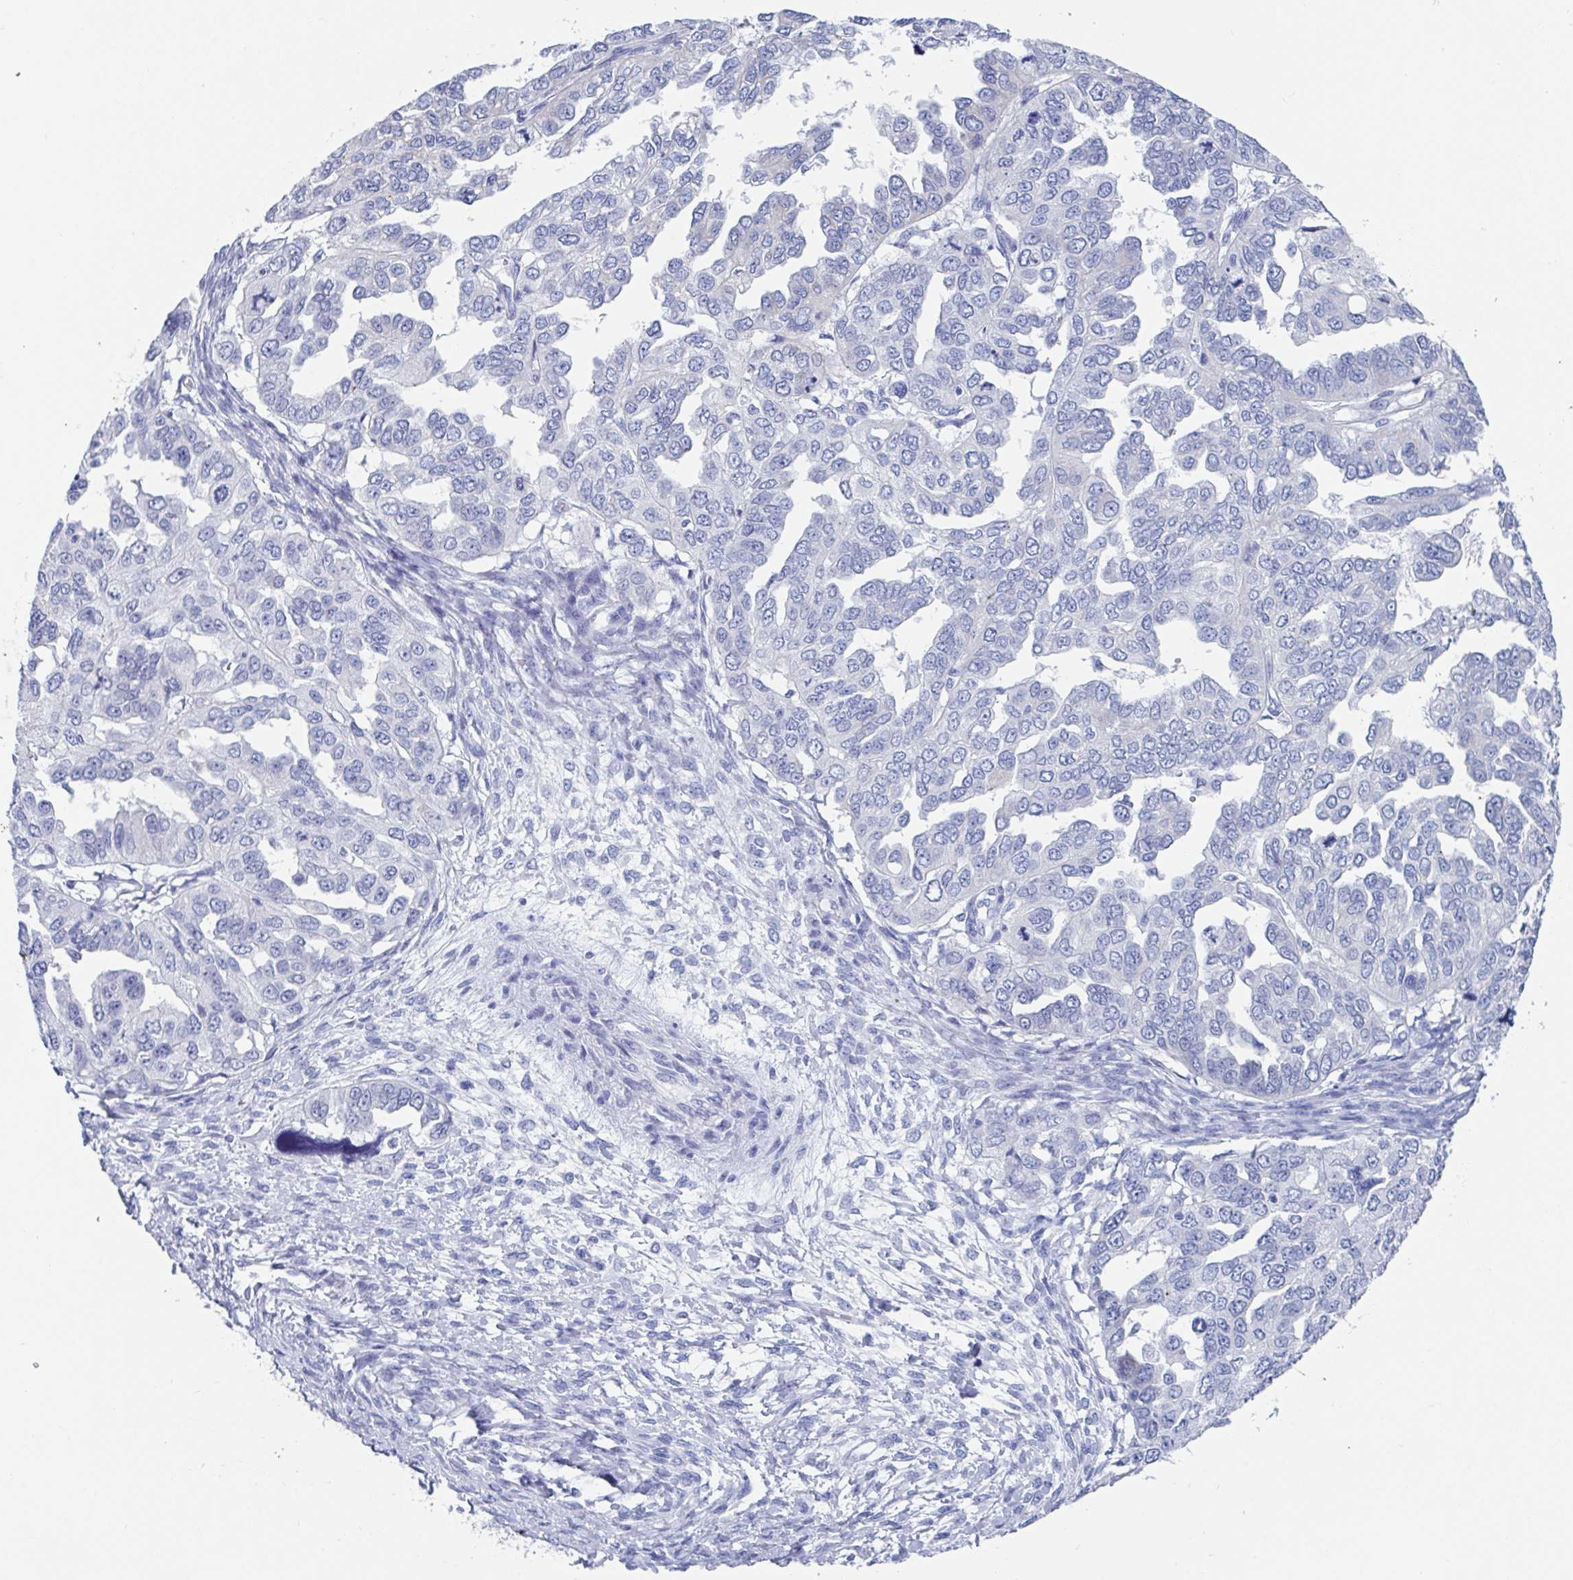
{"staining": {"intensity": "negative", "quantity": "none", "location": "none"}, "tissue": "ovarian cancer", "cell_type": "Tumor cells", "image_type": "cancer", "snomed": [{"axis": "morphology", "description": "Cystadenocarcinoma, serous, NOS"}, {"axis": "topography", "description": "Ovary"}], "caption": "Tumor cells are negative for brown protein staining in ovarian cancer.", "gene": "ZPBP", "patient": {"sex": "female", "age": 53}}